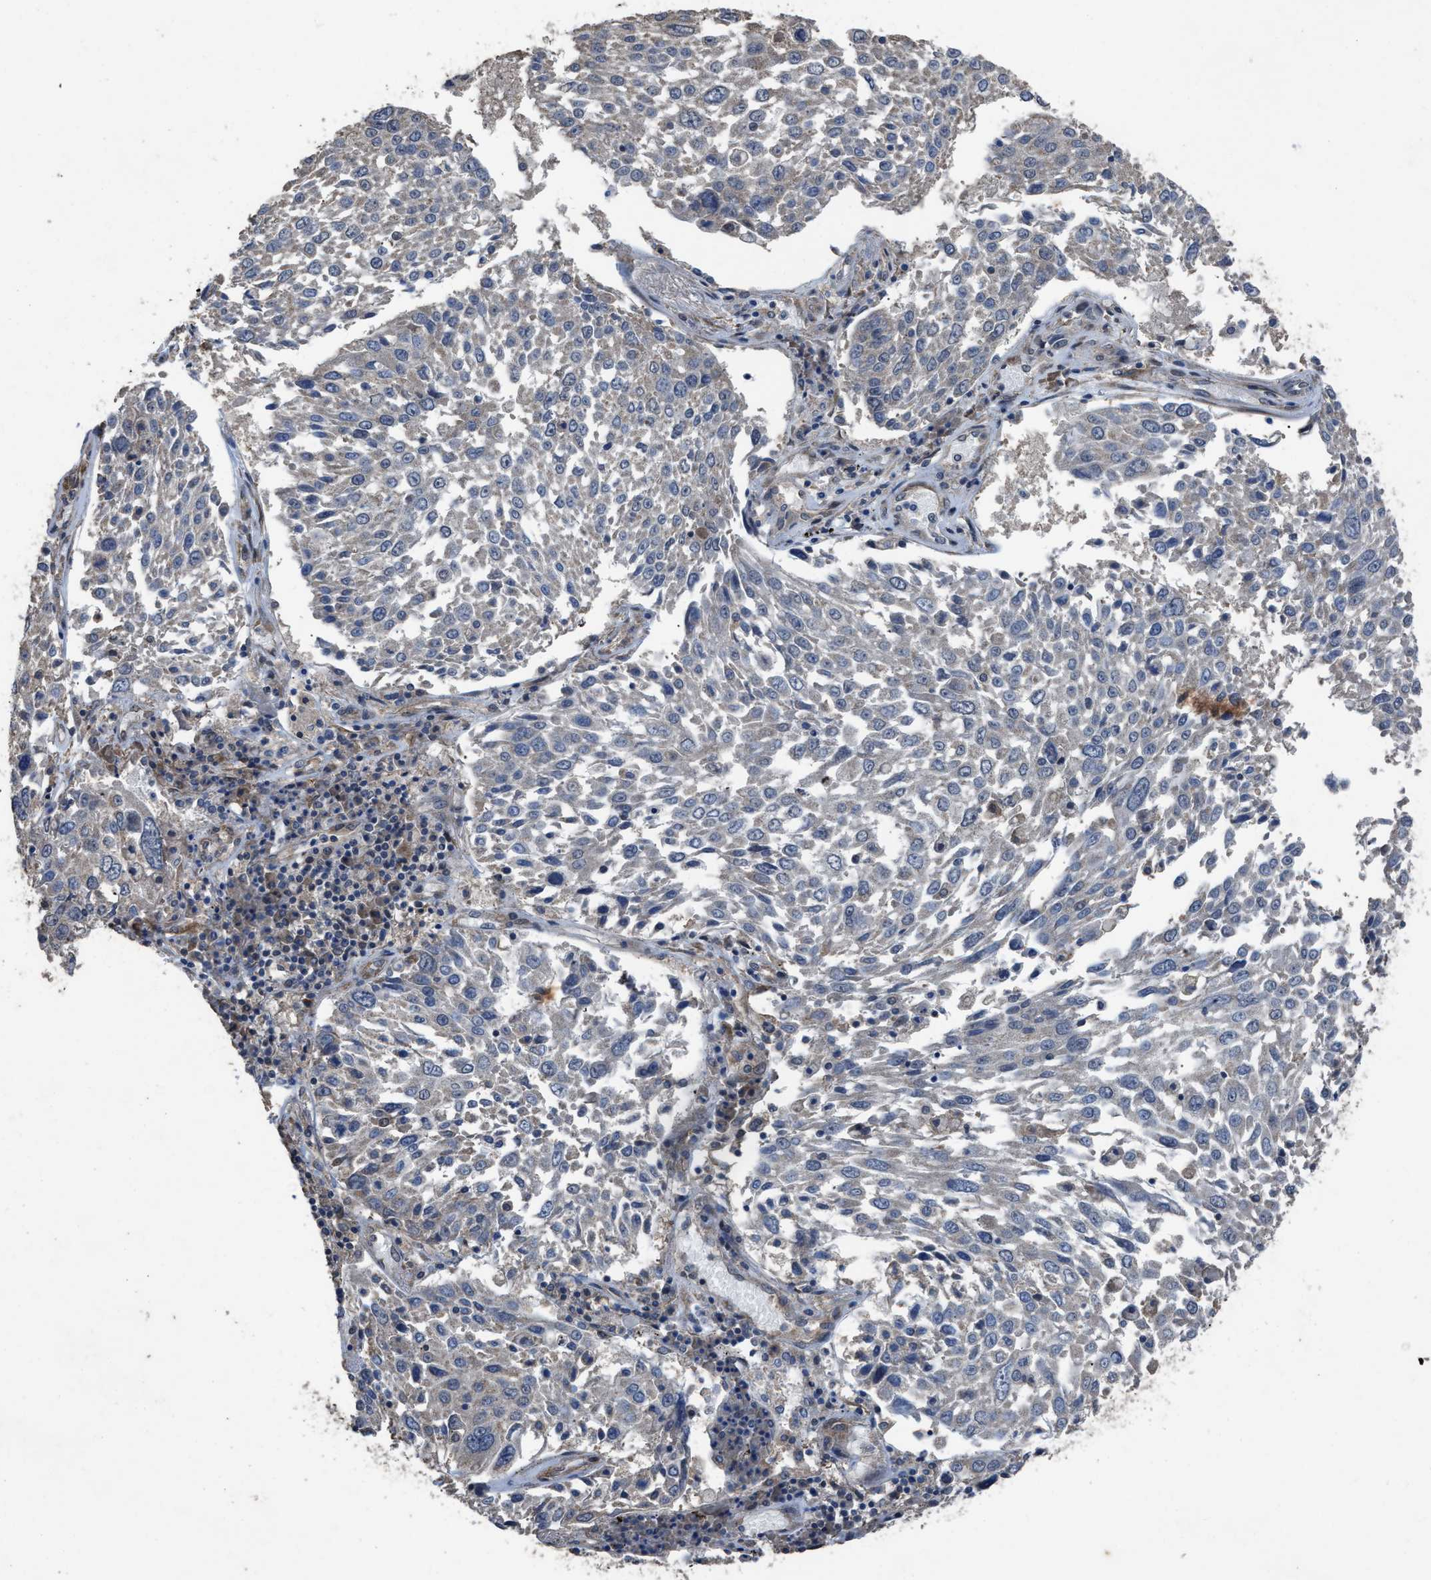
{"staining": {"intensity": "negative", "quantity": "none", "location": "none"}, "tissue": "lung cancer", "cell_type": "Tumor cells", "image_type": "cancer", "snomed": [{"axis": "morphology", "description": "Squamous cell carcinoma, NOS"}, {"axis": "topography", "description": "Lung"}], "caption": "IHC histopathology image of human lung cancer (squamous cell carcinoma) stained for a protein (brown), which exhibits no staining in tumor cells. (DAB (3,3'-diaminobenzidine) immunohistochemistry (IHC) with hematoxylin counter stain).", "gene": "ARL6", "patient": {"sex": "male", "age": 65}}